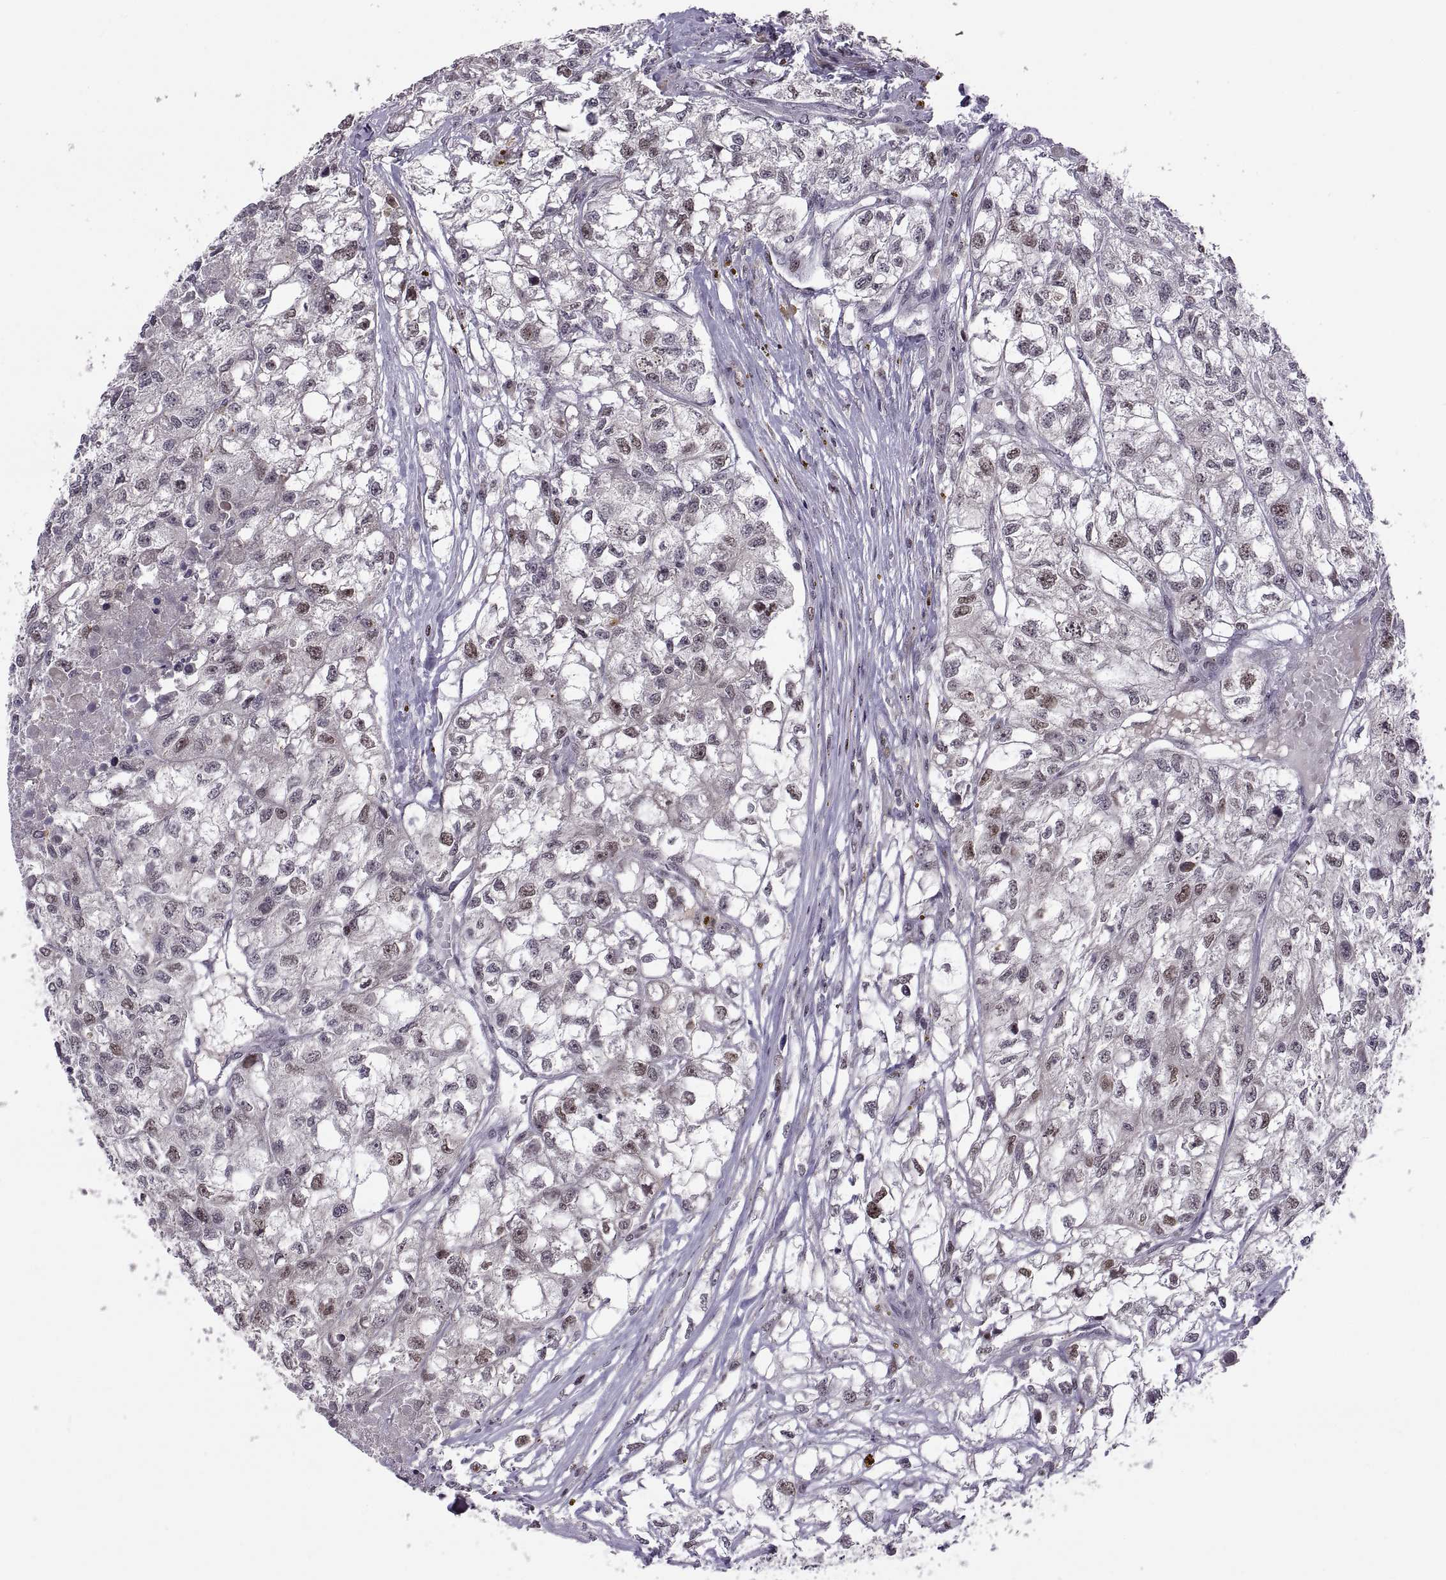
{"staining": {"intensity": "weak", "quantity": "25%-75%", "location": "nuclear"}, "tissue": "renal cancer", "cell_type": "Tumor cells", "image_type": "cancer", "snomed": [{"axis": "morphology", "description": "Adenocarcinoma, NOS"}, {"axis": "topography", "description": "Kidney"}], "caption": "Protein expression analysis of renal cancer shows weak nuclear staining in approximately 25%-75% of tumor cells. The protein is stained brown, and the nuclei are stained in blue (DAB IHC with brightfield microscopy, high magnification).", "gene": "CHFR", "patient": {"sex": "male", "age": 56}}